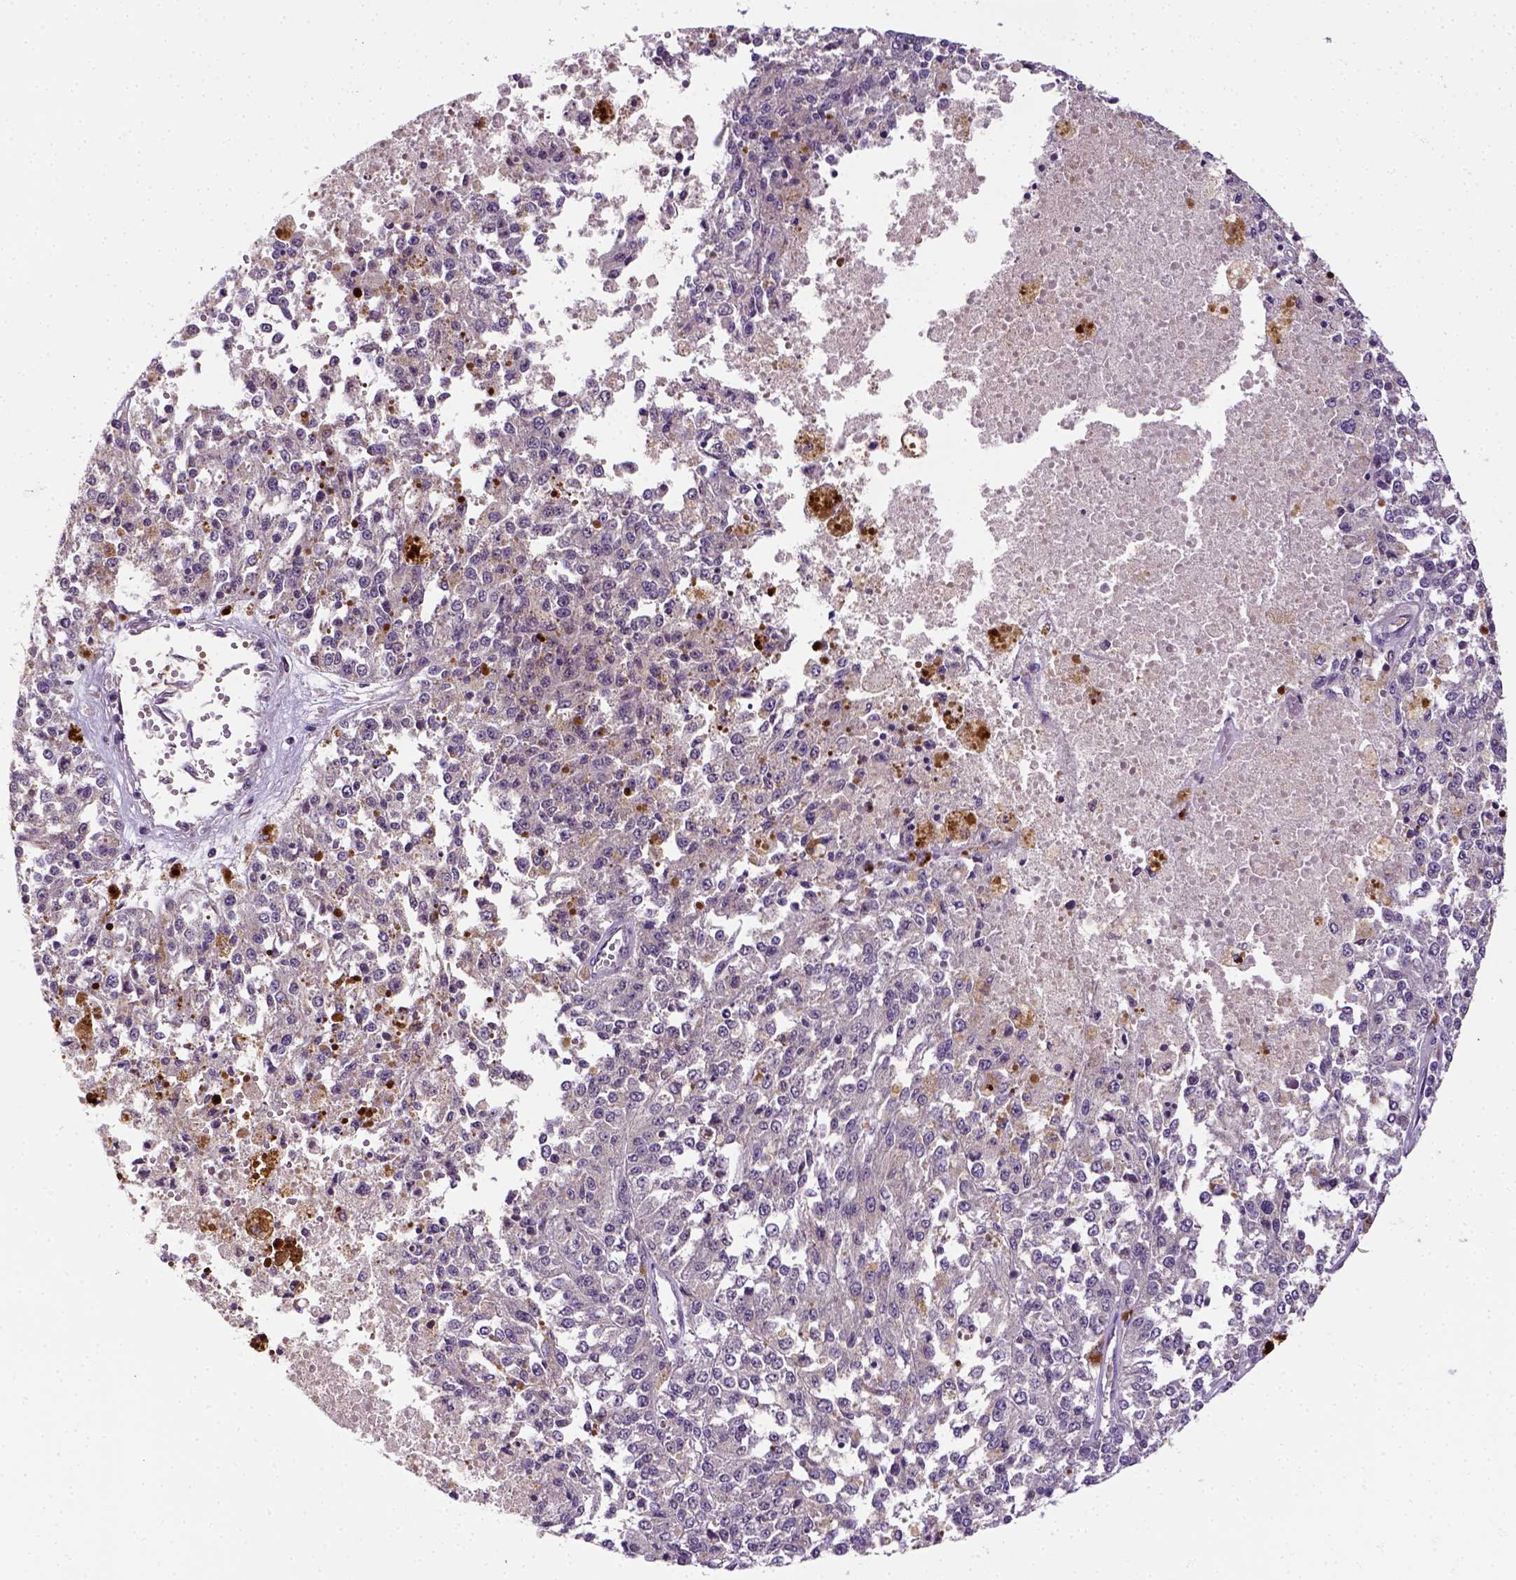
{"staining": {"intensity": "negative", "quantity": "none", "location": "none"}, "tissue": "melanoma", "cell_type": "Tumor cells", "image_type": "cancer", "snomed": [{"axis": "morphology", "description": "Malignant melanoma, Metastatic site"}, {"axis": "topography", "description": "Lymph node"}], "caption": "Human malignant melanoma (metastatic site) stained for a protein using immunohistochemistry exhibits no positivity in tumor cells.", "gene": "MATK", "patient": {"sex": "female", "age": 64}}